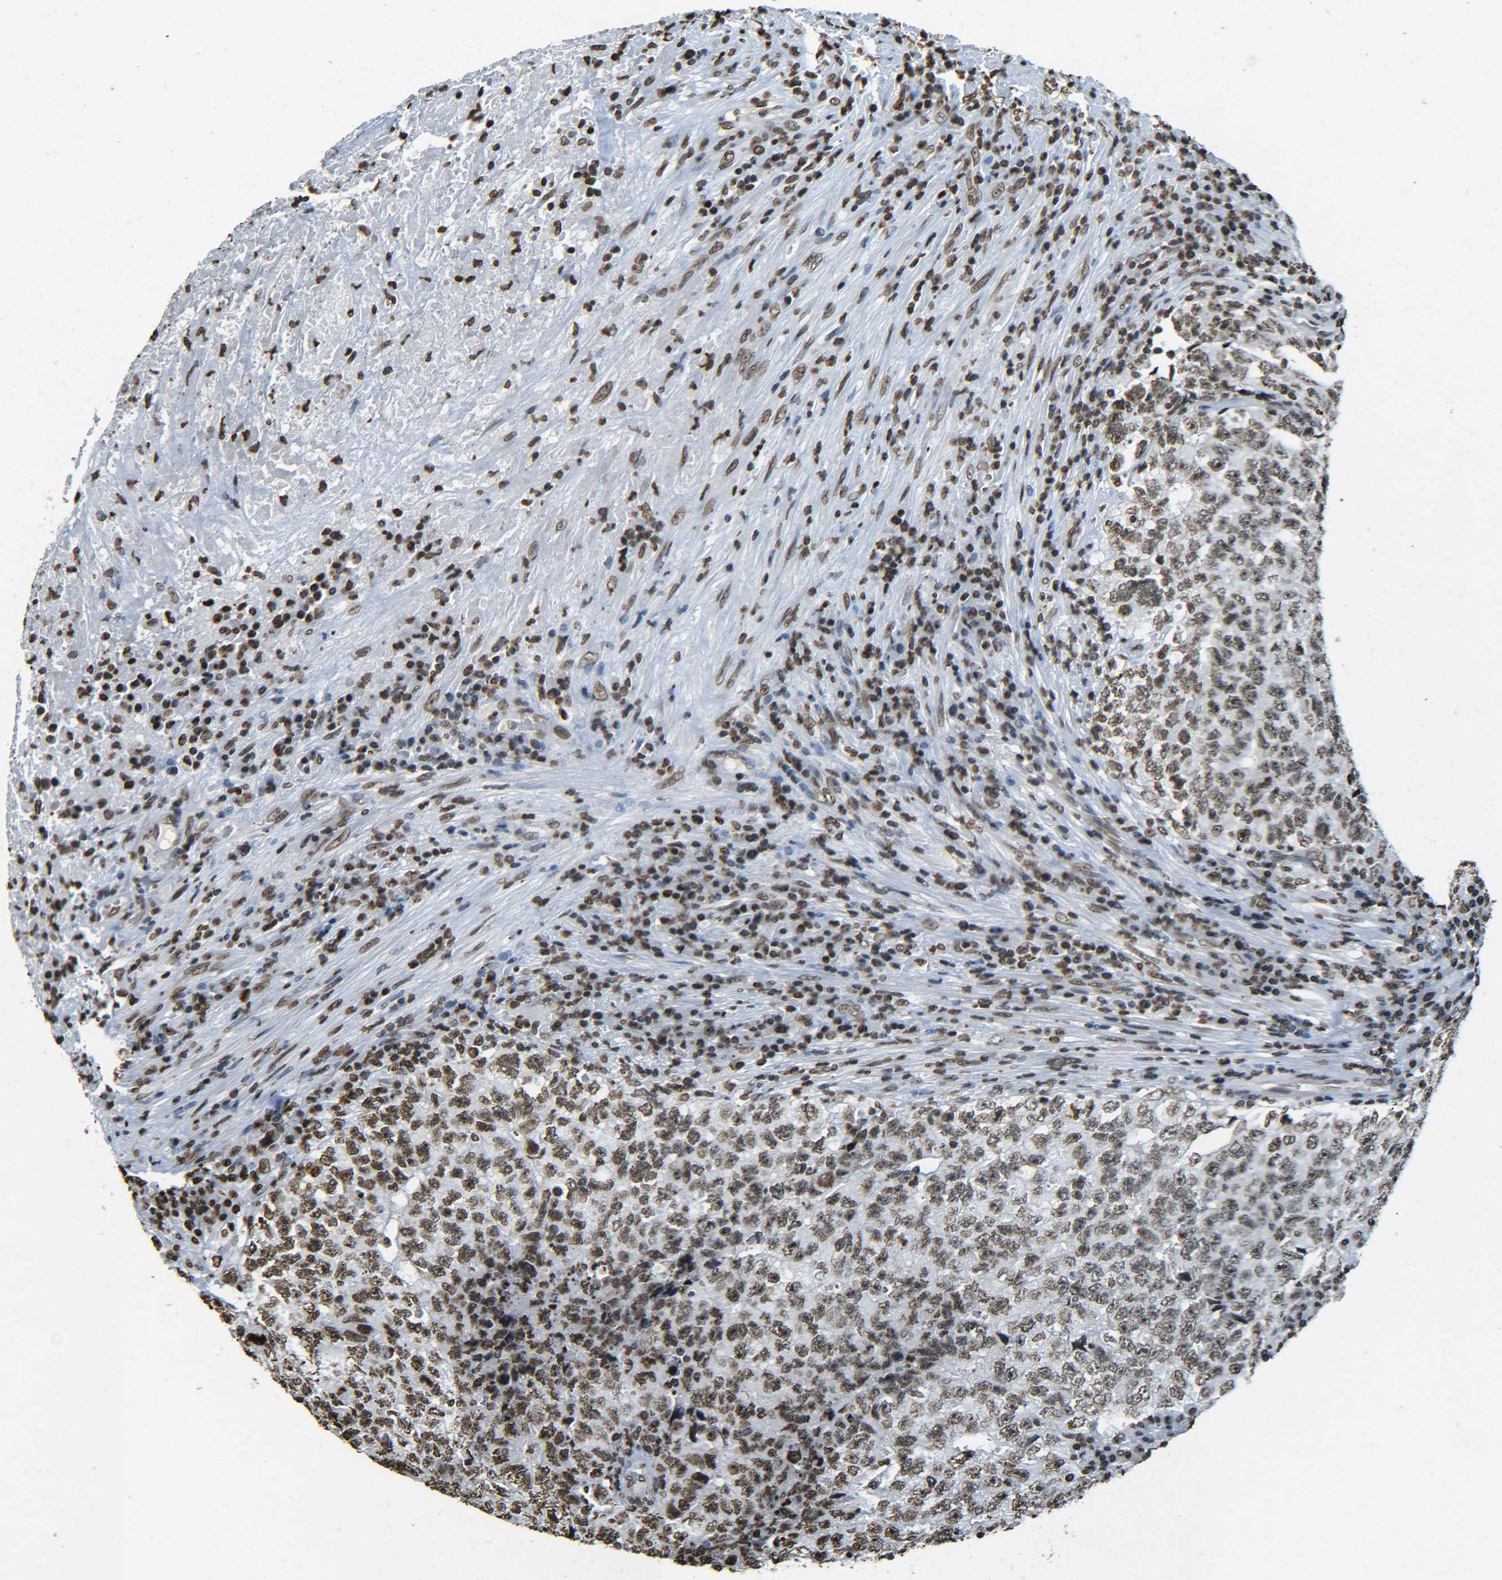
{"staining": {"intensity": "moderate", "quantity": ">75%", "location": "nuclear"}, "tissue": "testis cancer", "cell_type": "Tumor cells", "image_type": "cancer", "snomed": [{"axis": "morphology", "description": "Necrosis, NOS"}, {"axis": "morphology", "description": "Carcinoma, Embryonal, NOS"}, {"axis": "topography", "description": "Testis"}], "caption": "This is an image of immunohistochemistry staining of testis embryonal carcinoma, which shows moderate staining in the nuclear of tumor cells.", "gene": "H4C16", "patient": {"sex": "male", "age": 19}}